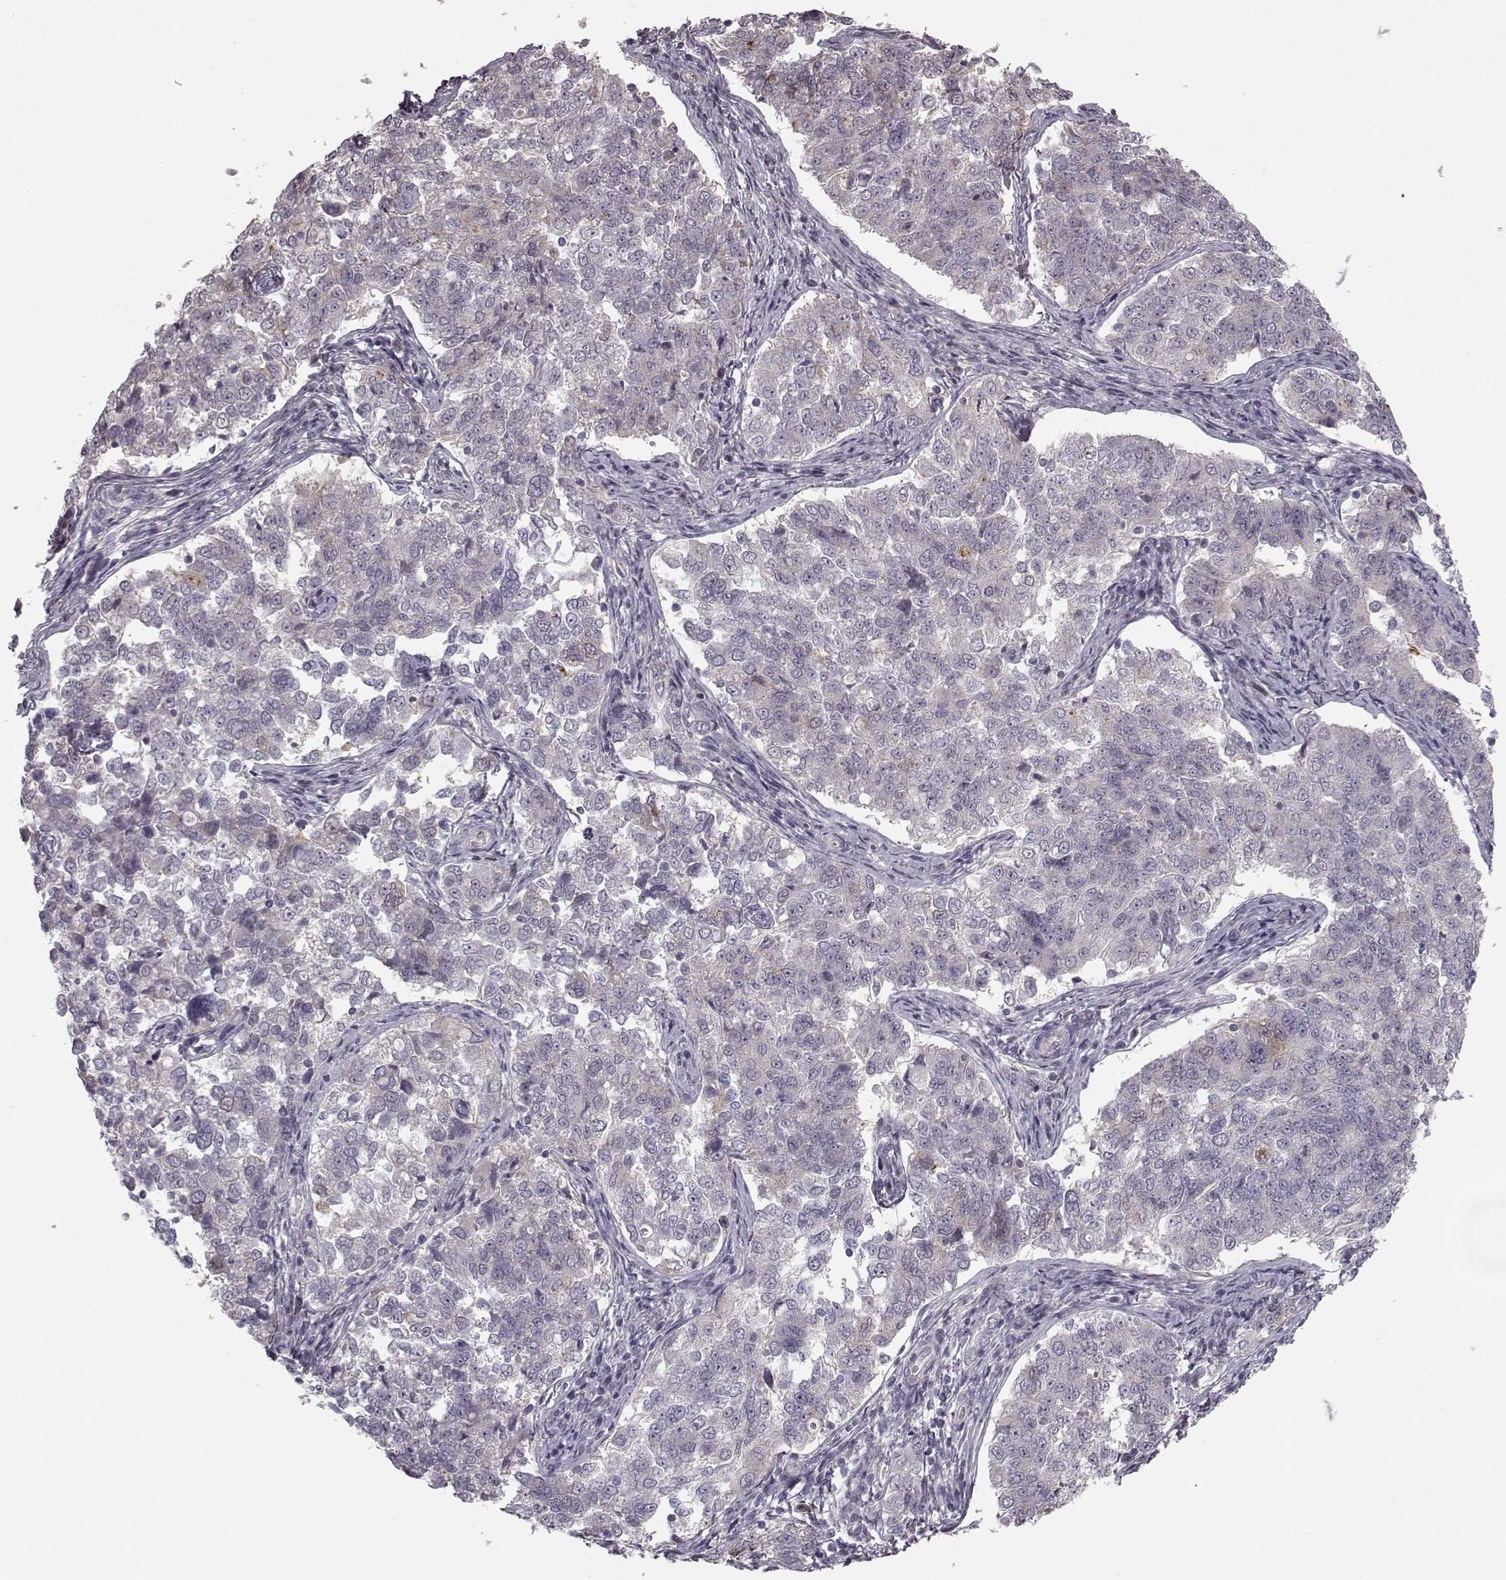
{"staining": {"intensity": "weak", "quantity": "<25%", "location": "cytoplasmic/membranous"}, "tissue": "endometrial cancer", "cell_type": "Tumor cells", "image_type": "cancer", "snomed": [{"axis": "morphology", "description": "Adenocarcinoma, NOS"}, {"axis": "topography", "description": "Endometrium"}], "caption": "This is an IHC photomicrograph of adenocarcinoma (endometrial). There is no staining in tumor cells.", "gene": "HMMR", "patient": {"sex": "female", "age": 43}}